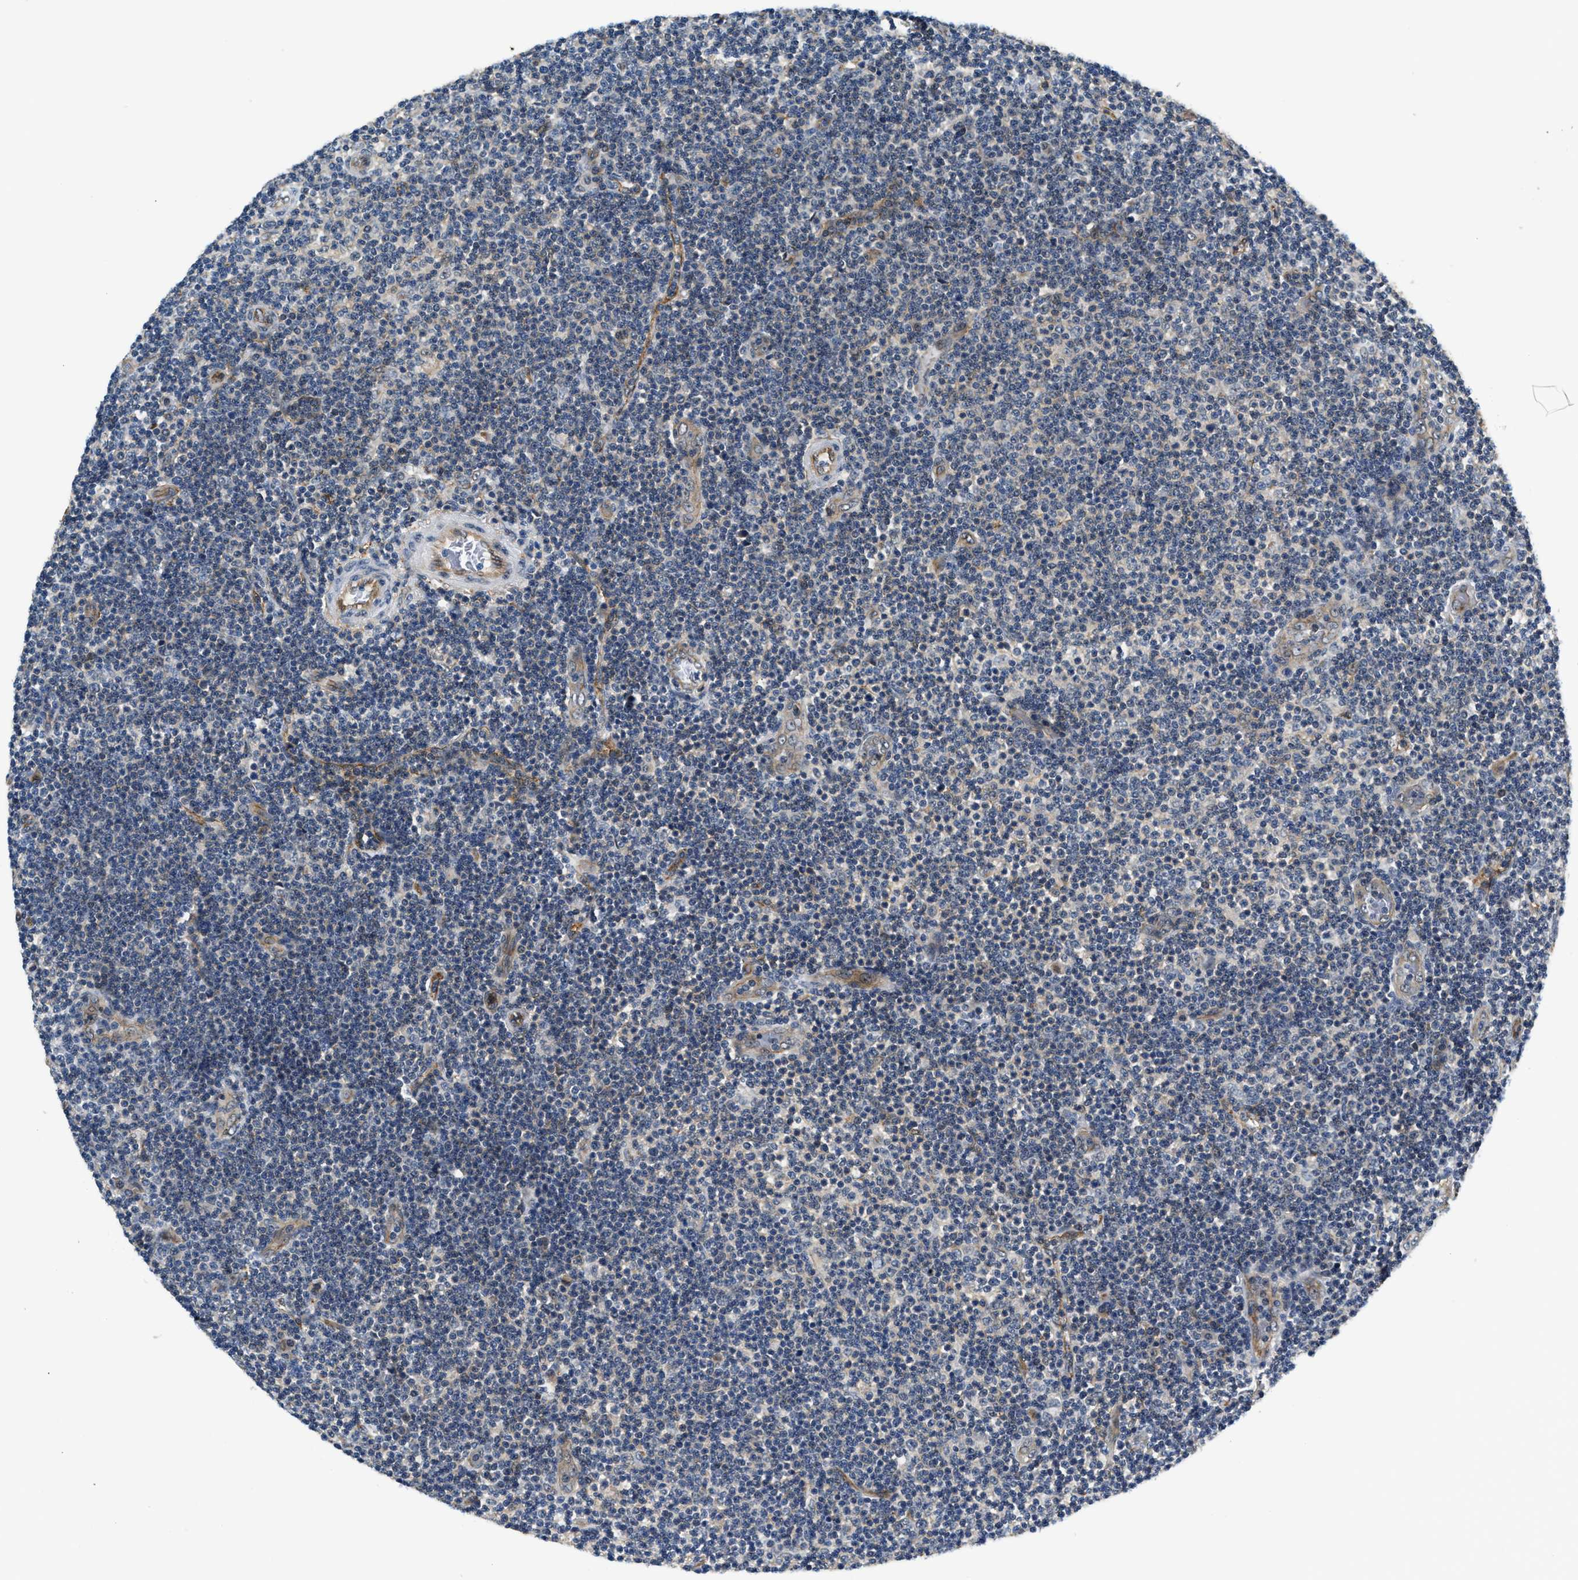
{"staining": {"intensity": "negative", "quantity": "none", "location": "none"}, "tissue": "lymphoma", "cell_type": "Tumor cells", "image_type": "cancer", "snomed": [{"axis": "morphology", "description": "Malignant lymphoma, non-Hodgkin's type, Low grade"}, {"axis": "topography", "description": "Lymph node"}], "caption": "An immunohistochemistry (IHC) photomicrograph of lymphoma is shown. There is no staining in tumor cells of lymphoma. (Brightfield microscopy of DAB (3,3'-diaminobenzidine) IHC at high magnification).", "gene": "COPS2", "patient": {"sex": "male", "age": 83}}